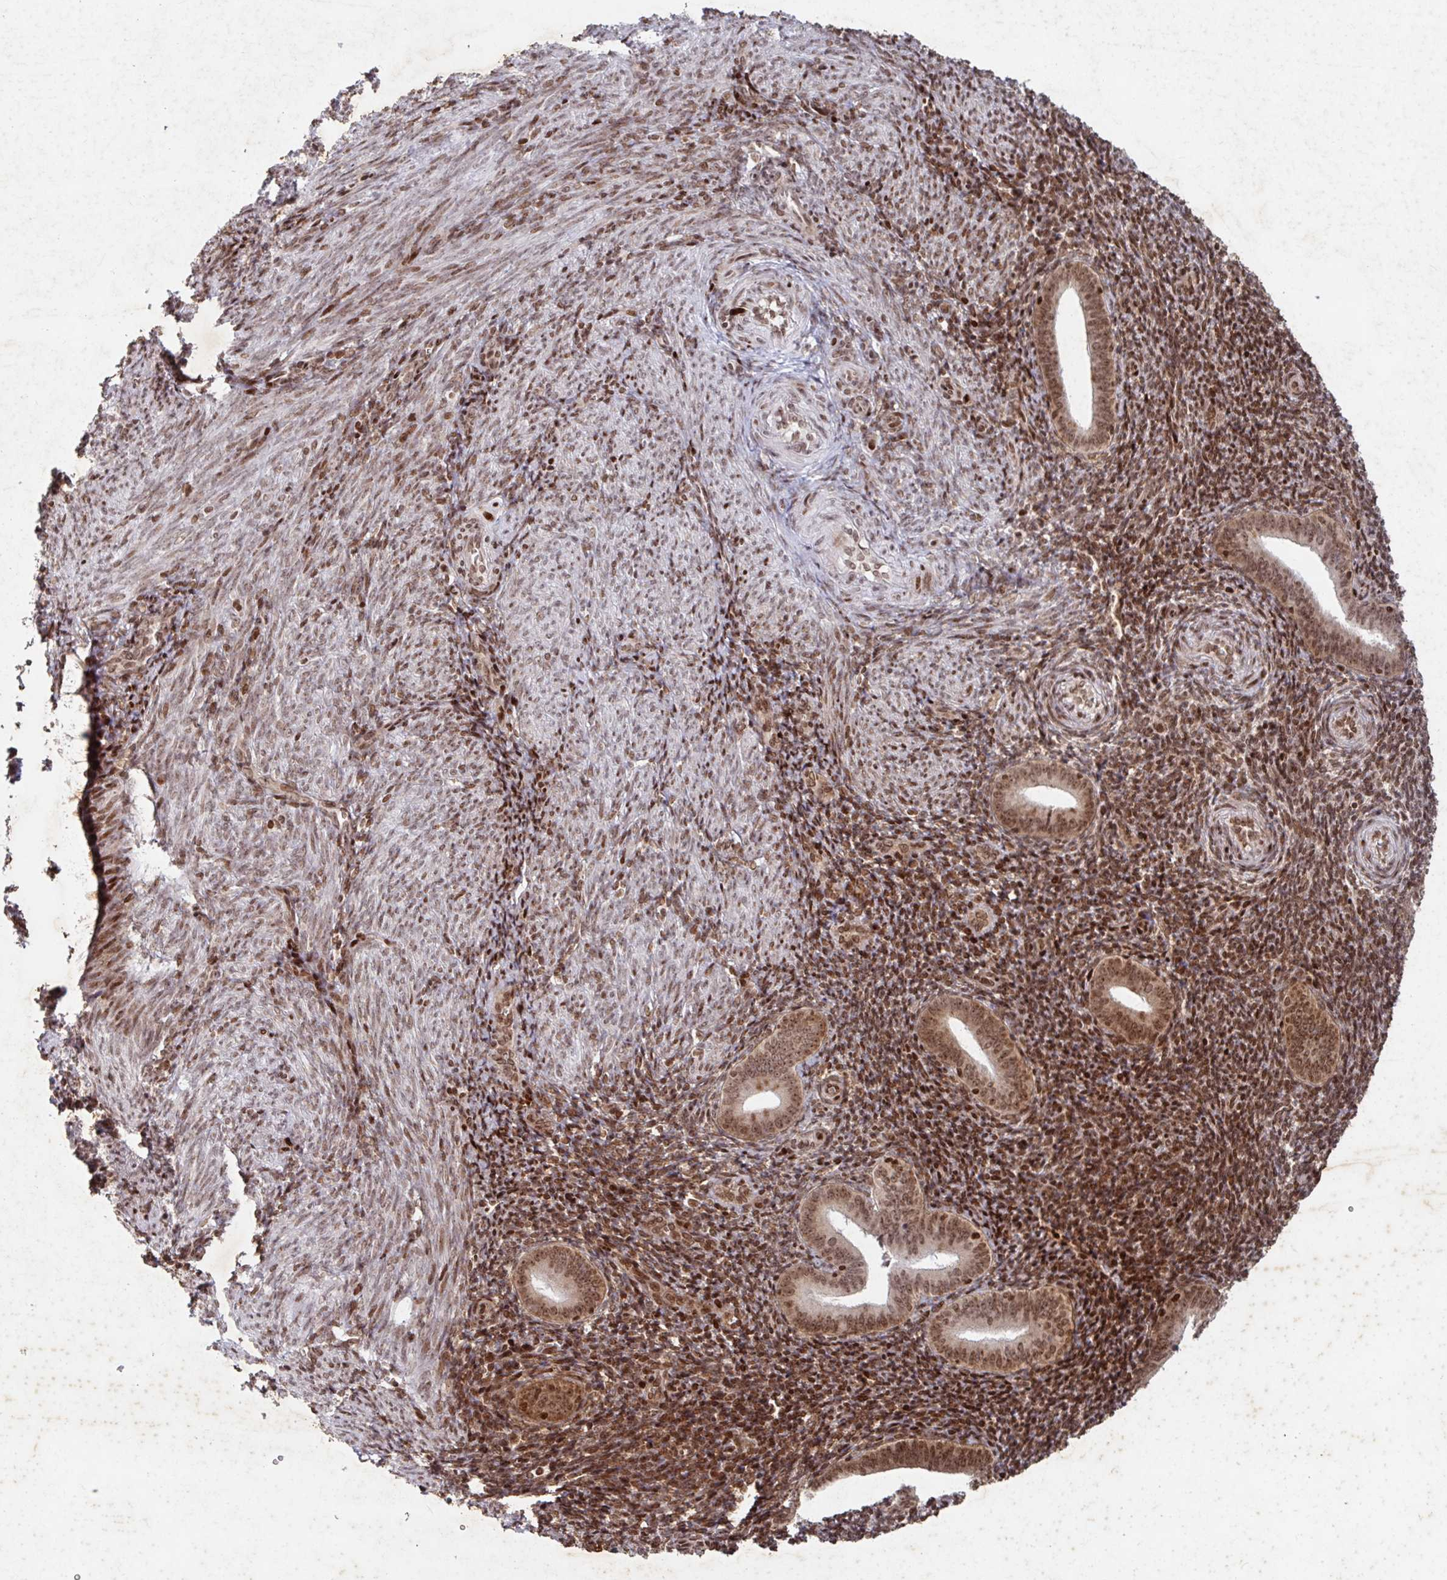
{"staining": {"intensity": "strong", "quantity": ">75%", "location": "nuclear"}, "tissue": "endometrium", "cell_type": "Cells in endometrial stroma", "image_type": "normal", "snomed": [{"axis": "morphology", "description": "Normal tissue, NOS"}, {"axis": "topography", "description": "Endometrium"}], "caption": "Immunohistochemistry (IHC) of normal human endometrium demonstrates high levels of strong nuclear positivity in about >75% of cells in endometrial stroma. Nuclei are stained in blue.", "gene": "C19orf53", "patient": {"sex": "female", "age": 25}}